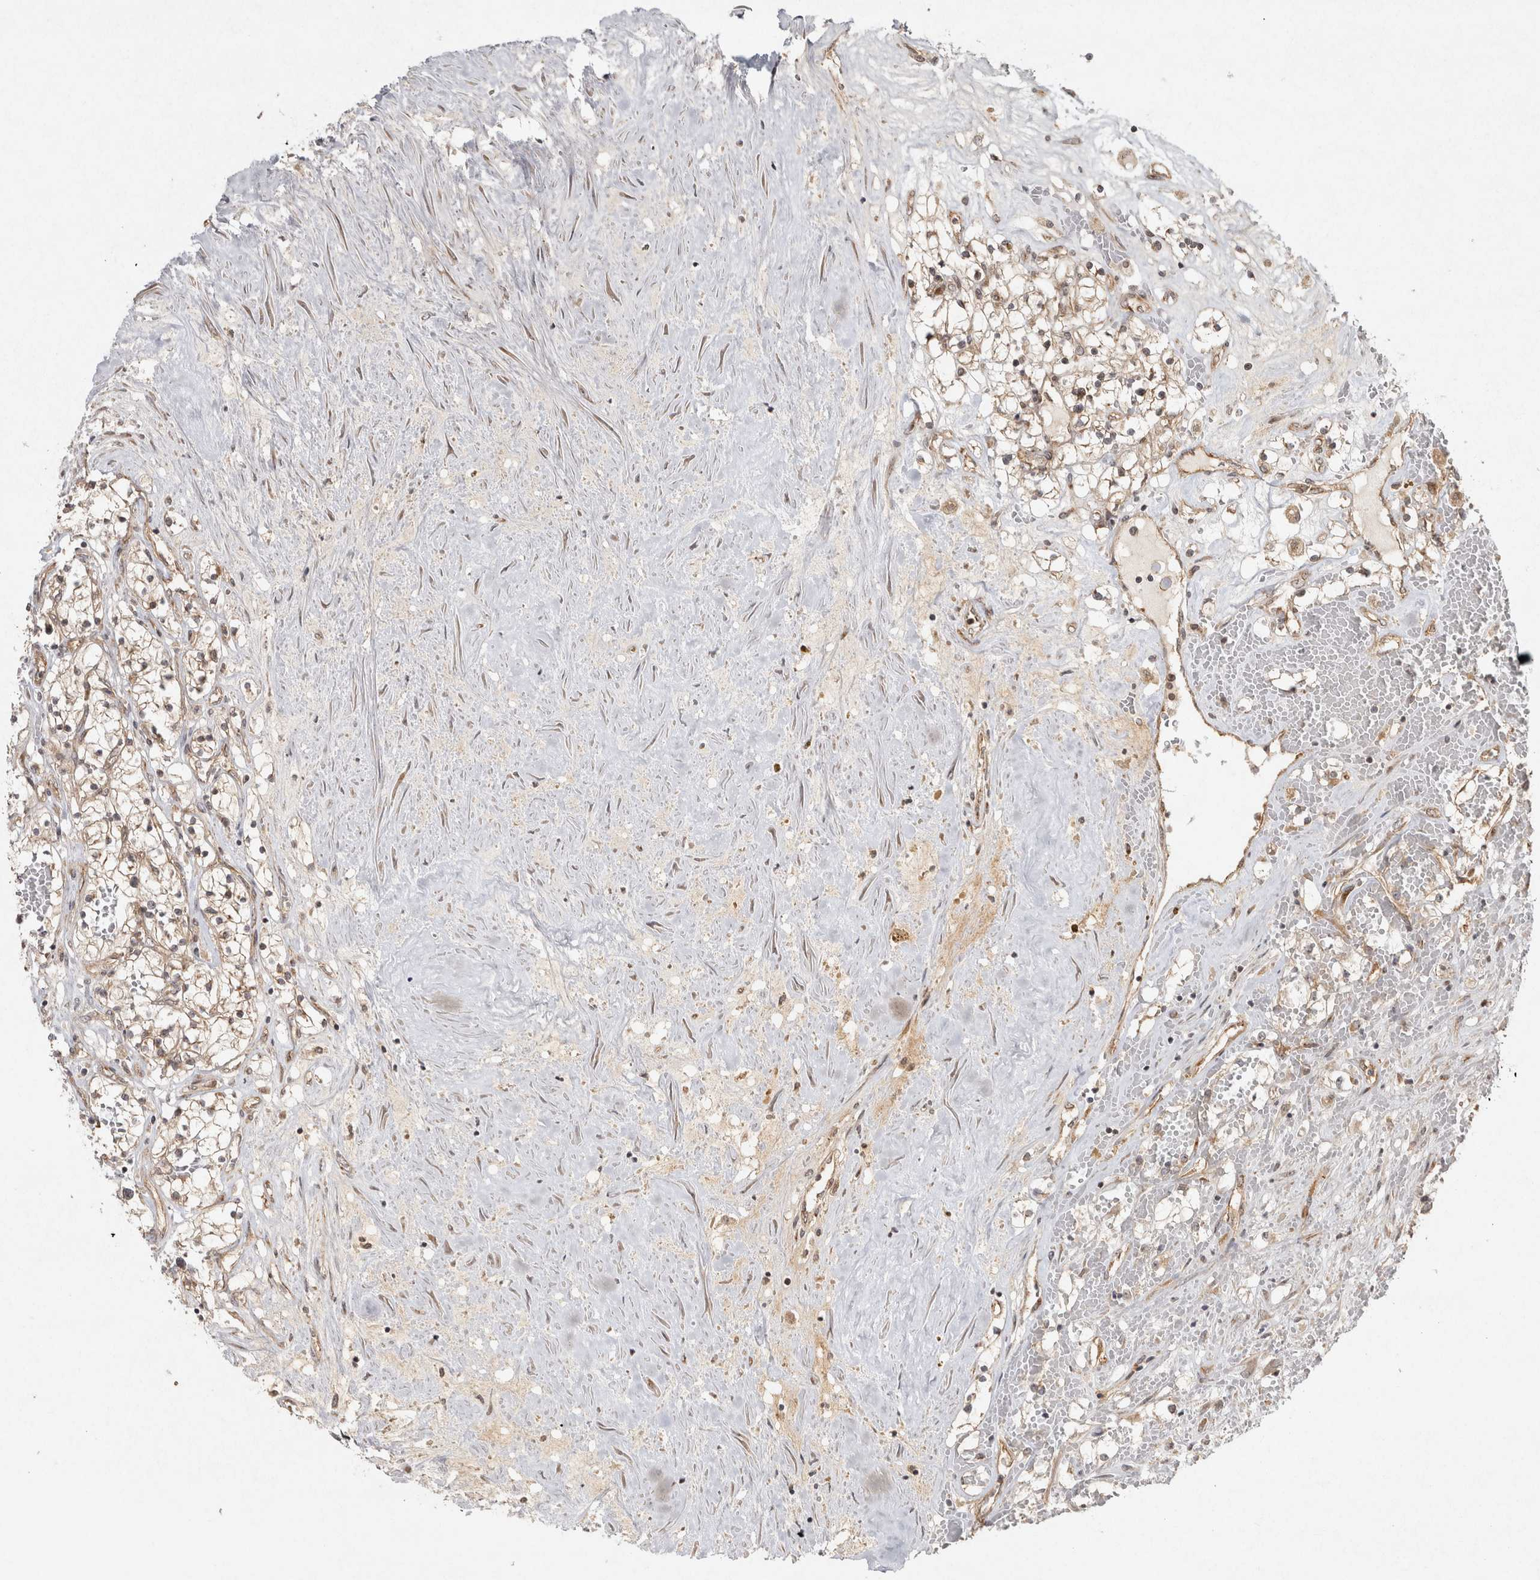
{"staining": {"intensity": "weak", "quantity": "25%-75%", "location": "cytoplasmic/membranous"}, "tissue": "renal cancer", "cell_type": "Tumor cells", "image_type": "cancer", "snomed": [{"axis": "morphology", "description": "Normal tissue, NOS"}, {"axis": "morphology", "description": "Adenocarcinoma, NOS"}, {"axis": "topography", "description": "Kidney"}], "caption": "An image of renal cancer stained for a protein displays weak cytoplasmic/membranous brown staining in tumor cells.", "gene": "CAMSAP2", "patient": {"sex": "male", "age": 68}}